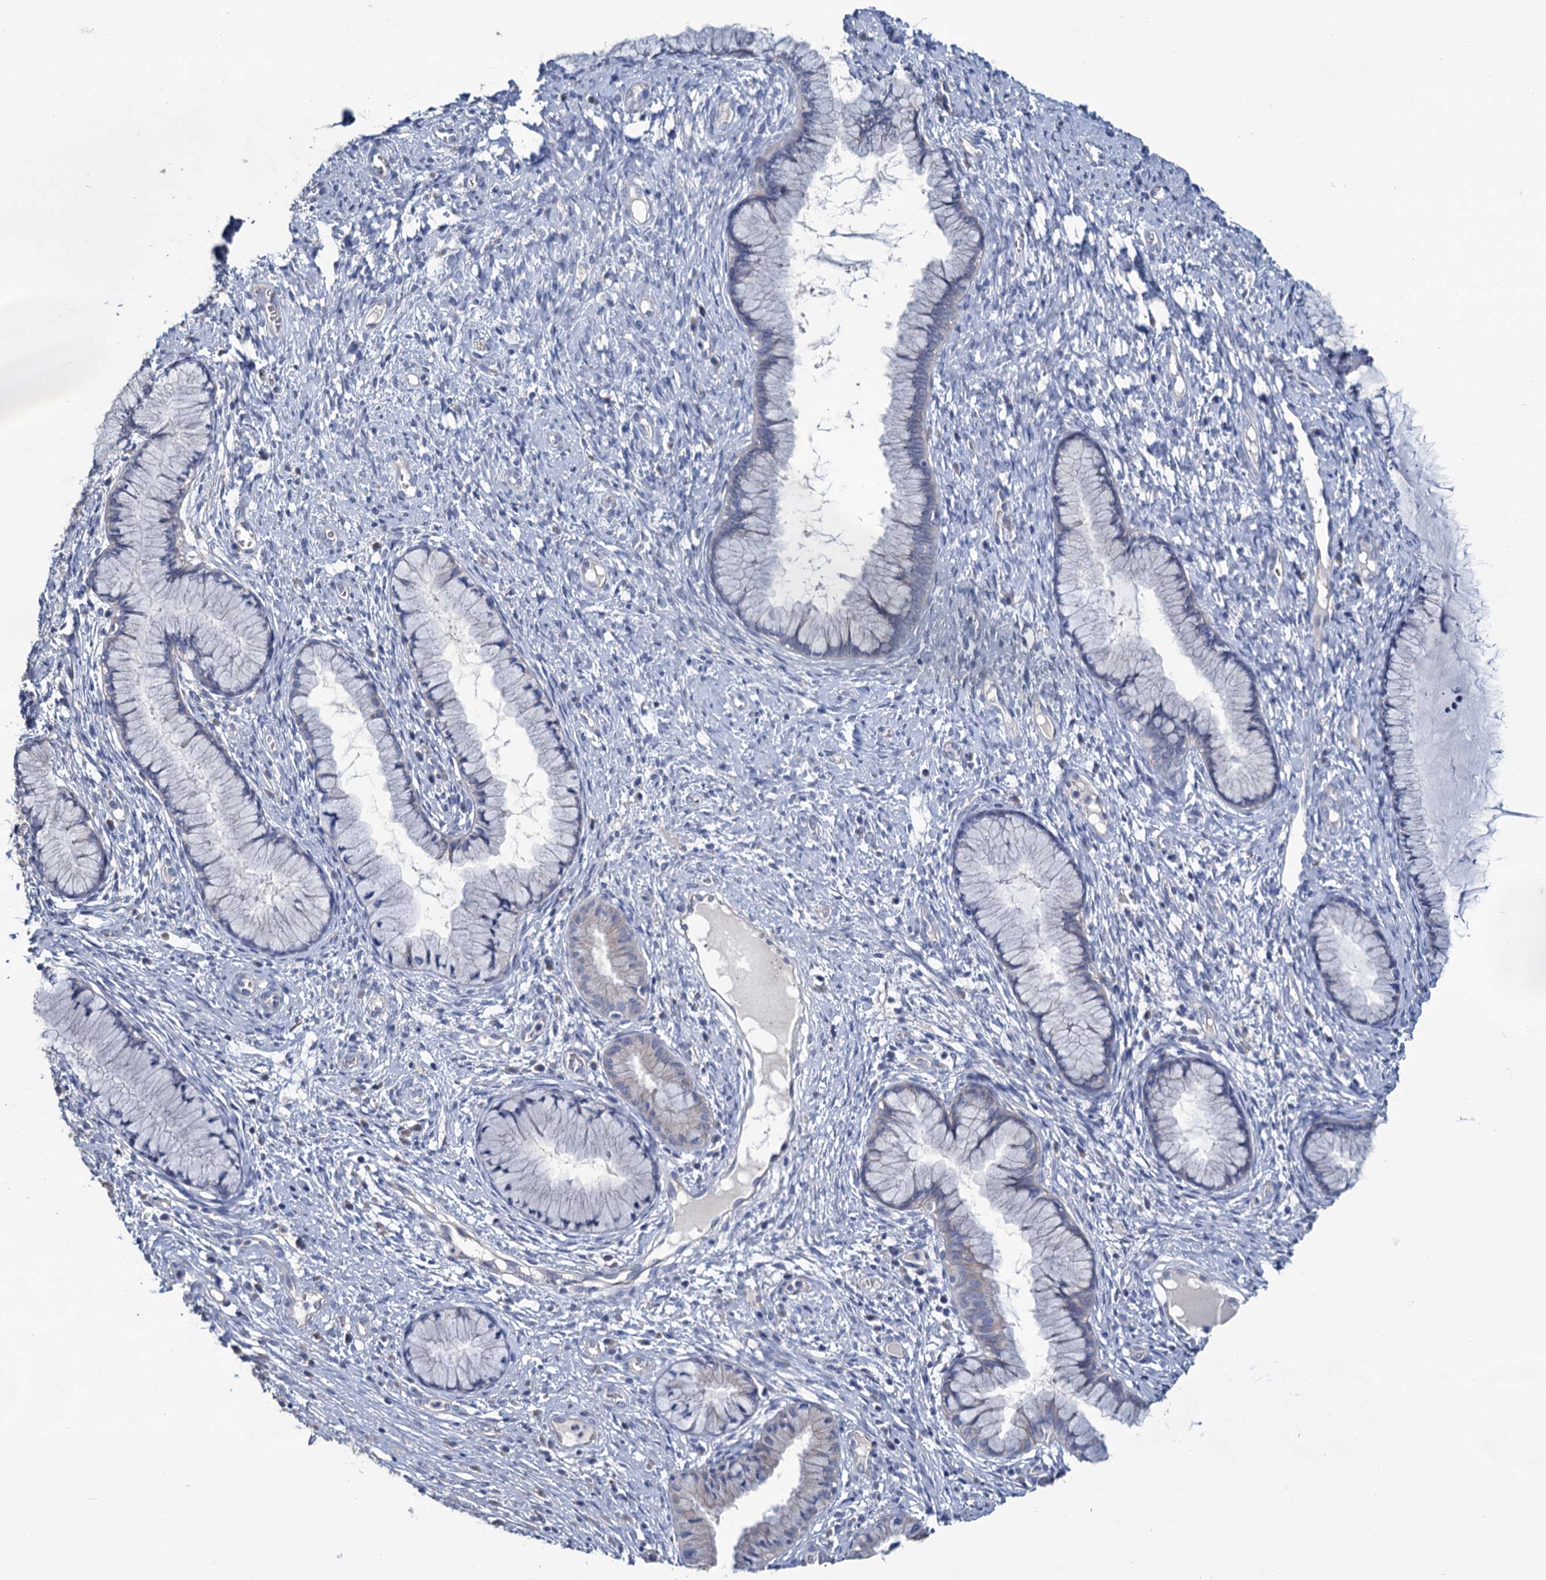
{"staining": {"intensity": "negative", "quantity": "none", "location": "none"}, "tissue": "cervix", "cell_type": "Glandular cells", "image_type": "normal", "snomed": [{"axis": "morphology", "description": "Normal tissue, NOS"}, {"axis": "topography", "description": "Cervix"}], "caption": "Immunohistochemistry (IHC) of normal human cervix reveals no expression in glandular cells. (DAB (3,3'-diaminobenzidine) IHC, high magnification).", "gene": "SNCB", "patient": {"sex": "female", "age": 42}}